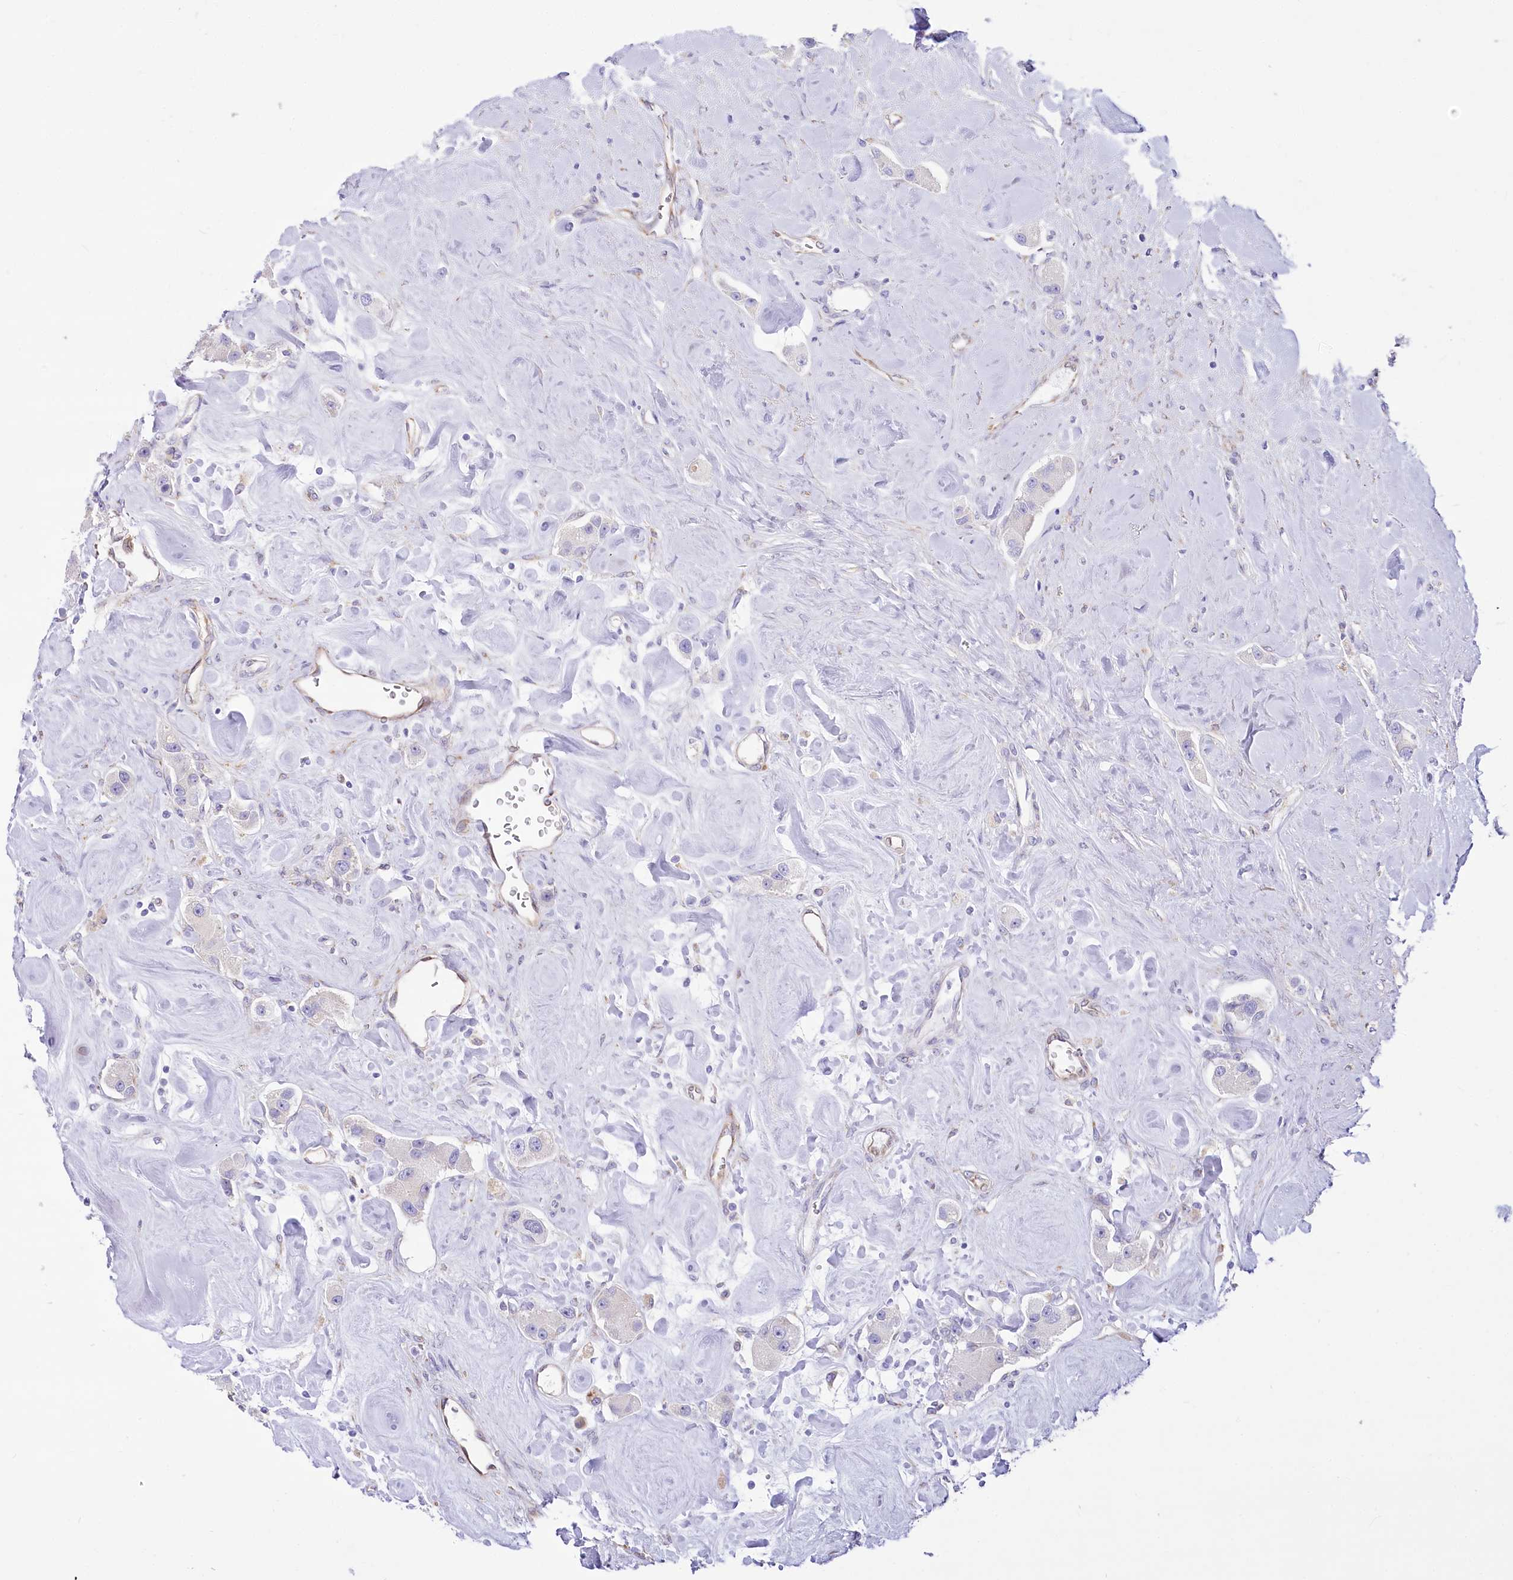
{"staining": {"intensity": "negative", "quantity": "none", "location": "none"}, "tissue": "carcinoid", "cell_type": "Tumor cells", "image_type": "cancer", "snomed": [{"axis": "morphology", "description": "Carcinoid, malignant, NOS"}, {"axis": "topography", "description": "Pancreas"}], "caption": "DAB immunohistochemical staining of carcinoid (malignant) reveals no significant positivity in tumor cells.", "gene": "STT3B", "patient": {"sex": "male", "age": 41}}